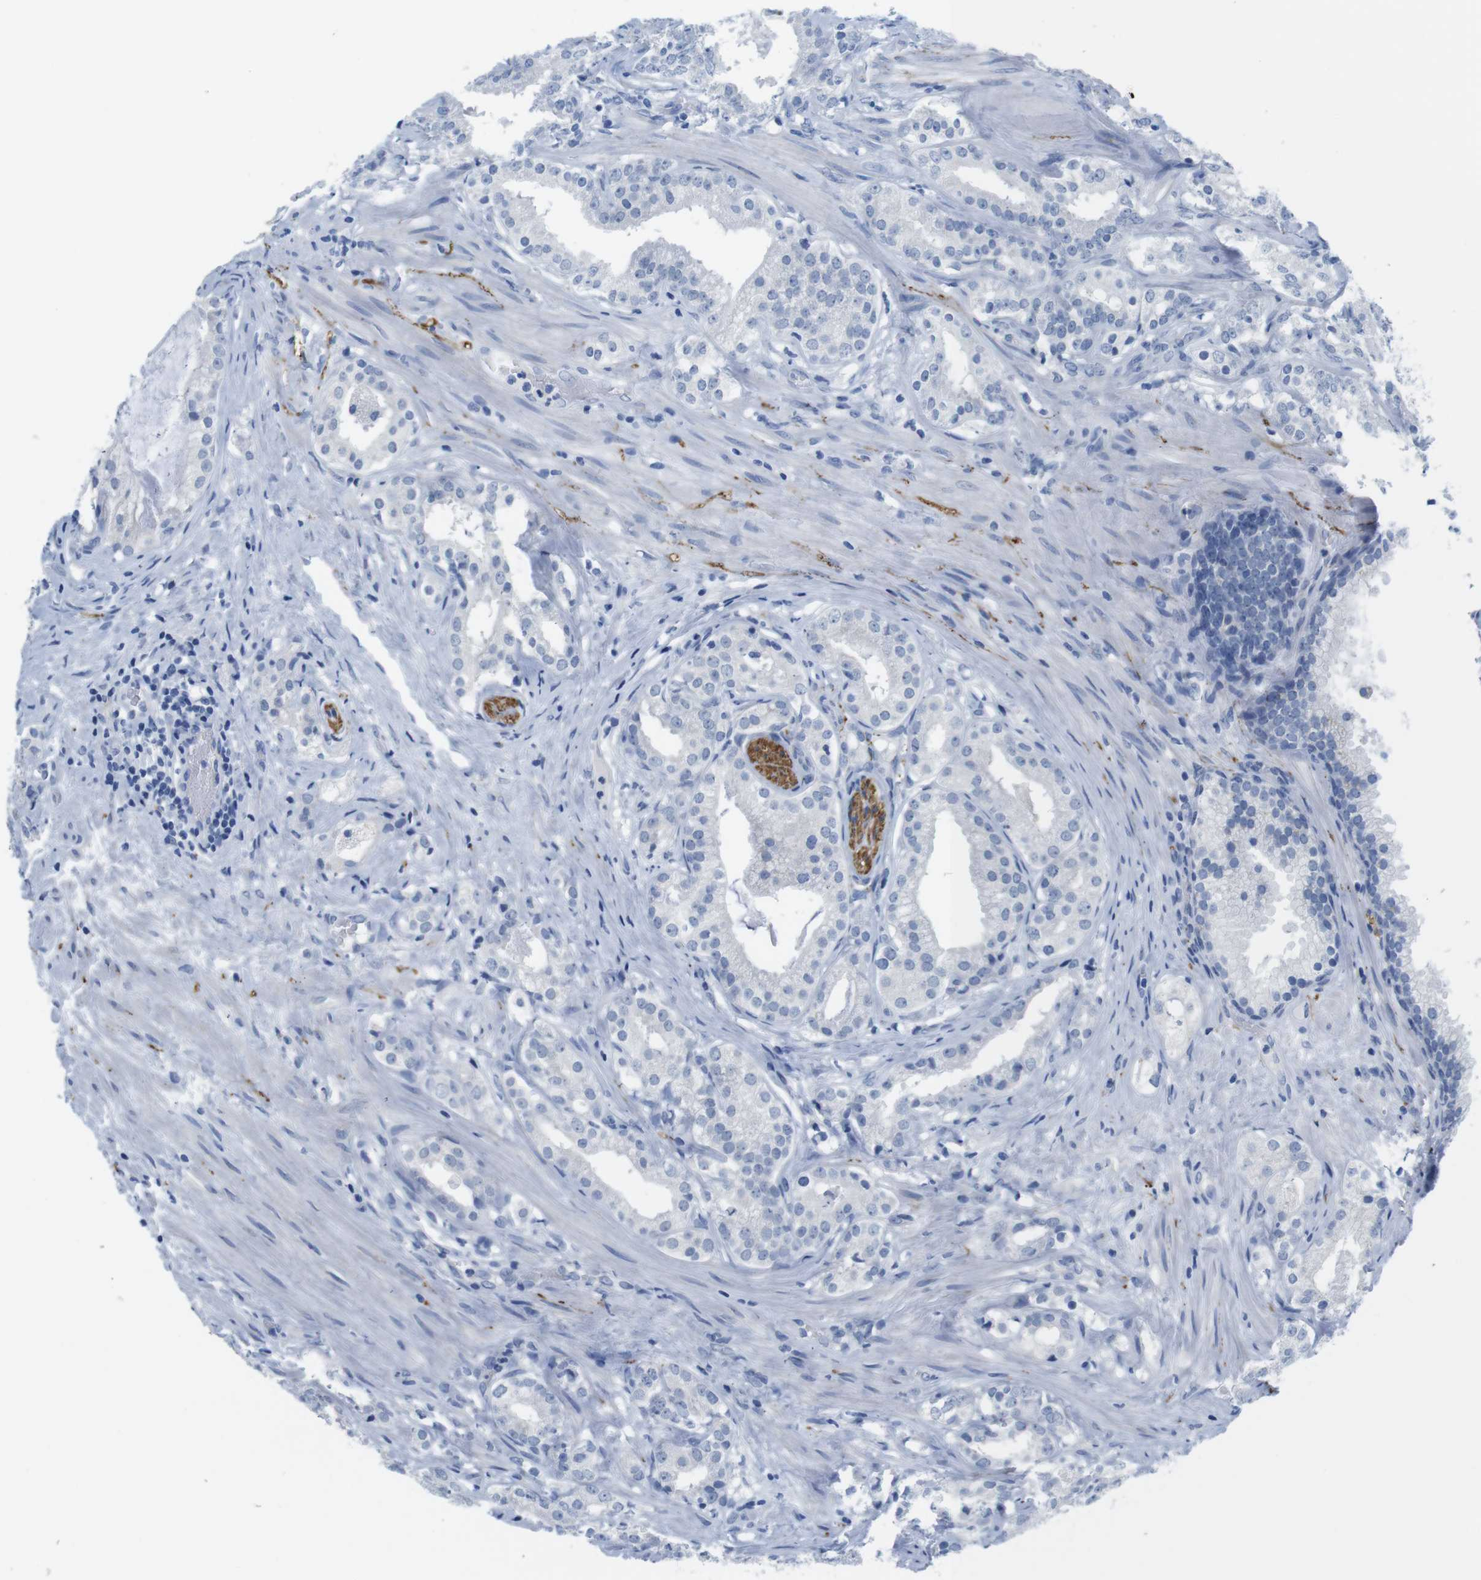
{"staining": {"intensity": "negative", "quantity": "none", "location": "none"}, "tissue": "prostate cancer", "cell_type": "Tumor cells", "image_type": "cancer", "snomed": [{"axis": "morphology", "description": "Adenocarcinoma, Low grade"}, {"axis": "topography", "description": "Prostate"}], "caption": "Protein analysis of adenocarcinoma (low-grade) (prostate) displays no significant staining in tumor cells.", "gene": "MAP6", "patient": {"sex": "male", "age": 59}}